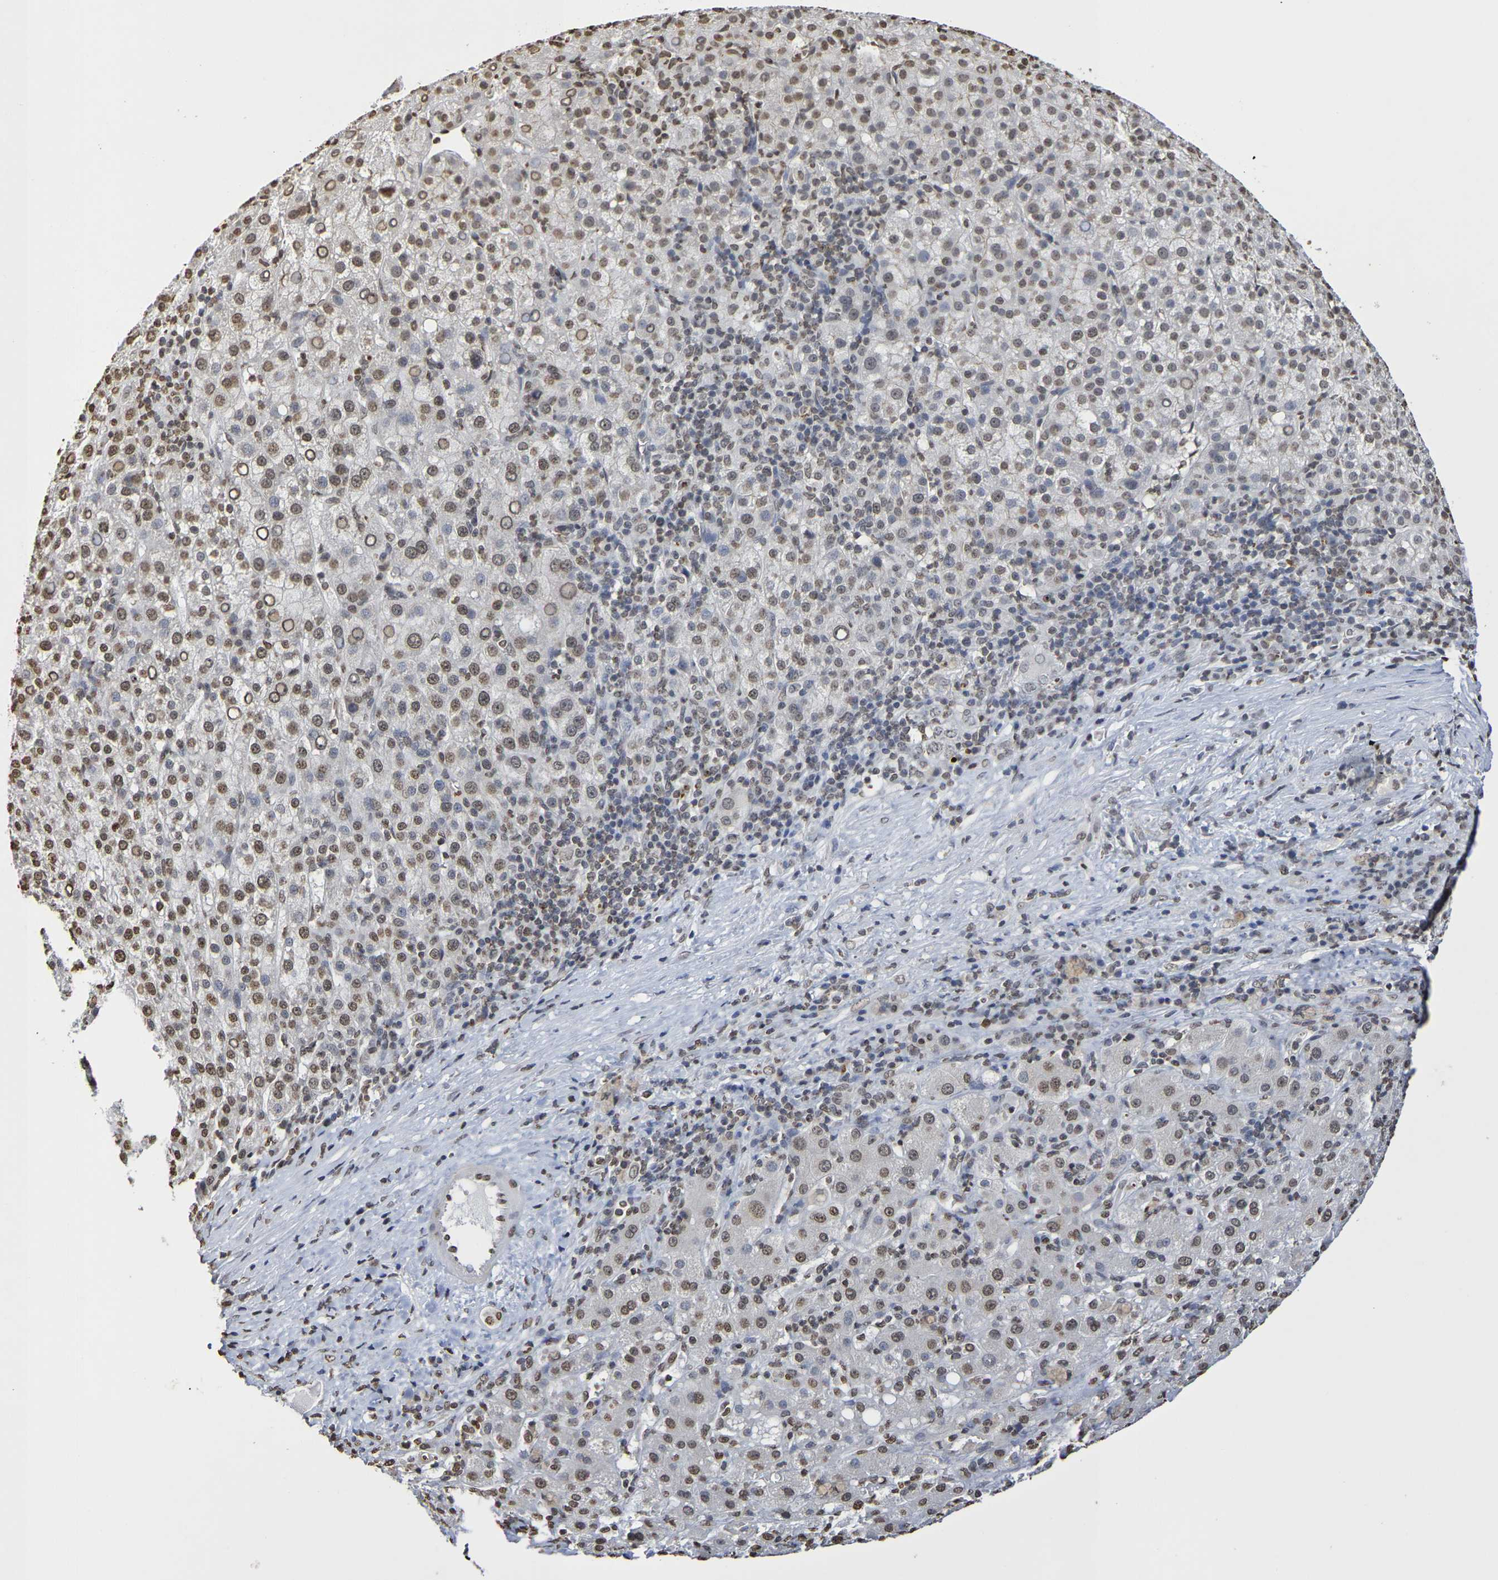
{"staining": {"intensity": "moderate", "quantity": ">75%", "location": "nuclear"}, "tissue": "liver cancer", "cell_type": "Tumor cells", "image_type": "cancer", "snomed": [{"axis": "morphology", "description": "Carcinoma, Hepatocellular, NOS"}, {"axis": "topography", "description": "Liver"}], "caption": "This is an image of IHC staining of liver hepatocellular carcinoma, which shows moderate expression in the nuclear of tumor cells.", "gene": "ATF4", "patient": {"sex": "female", "age": 58}}